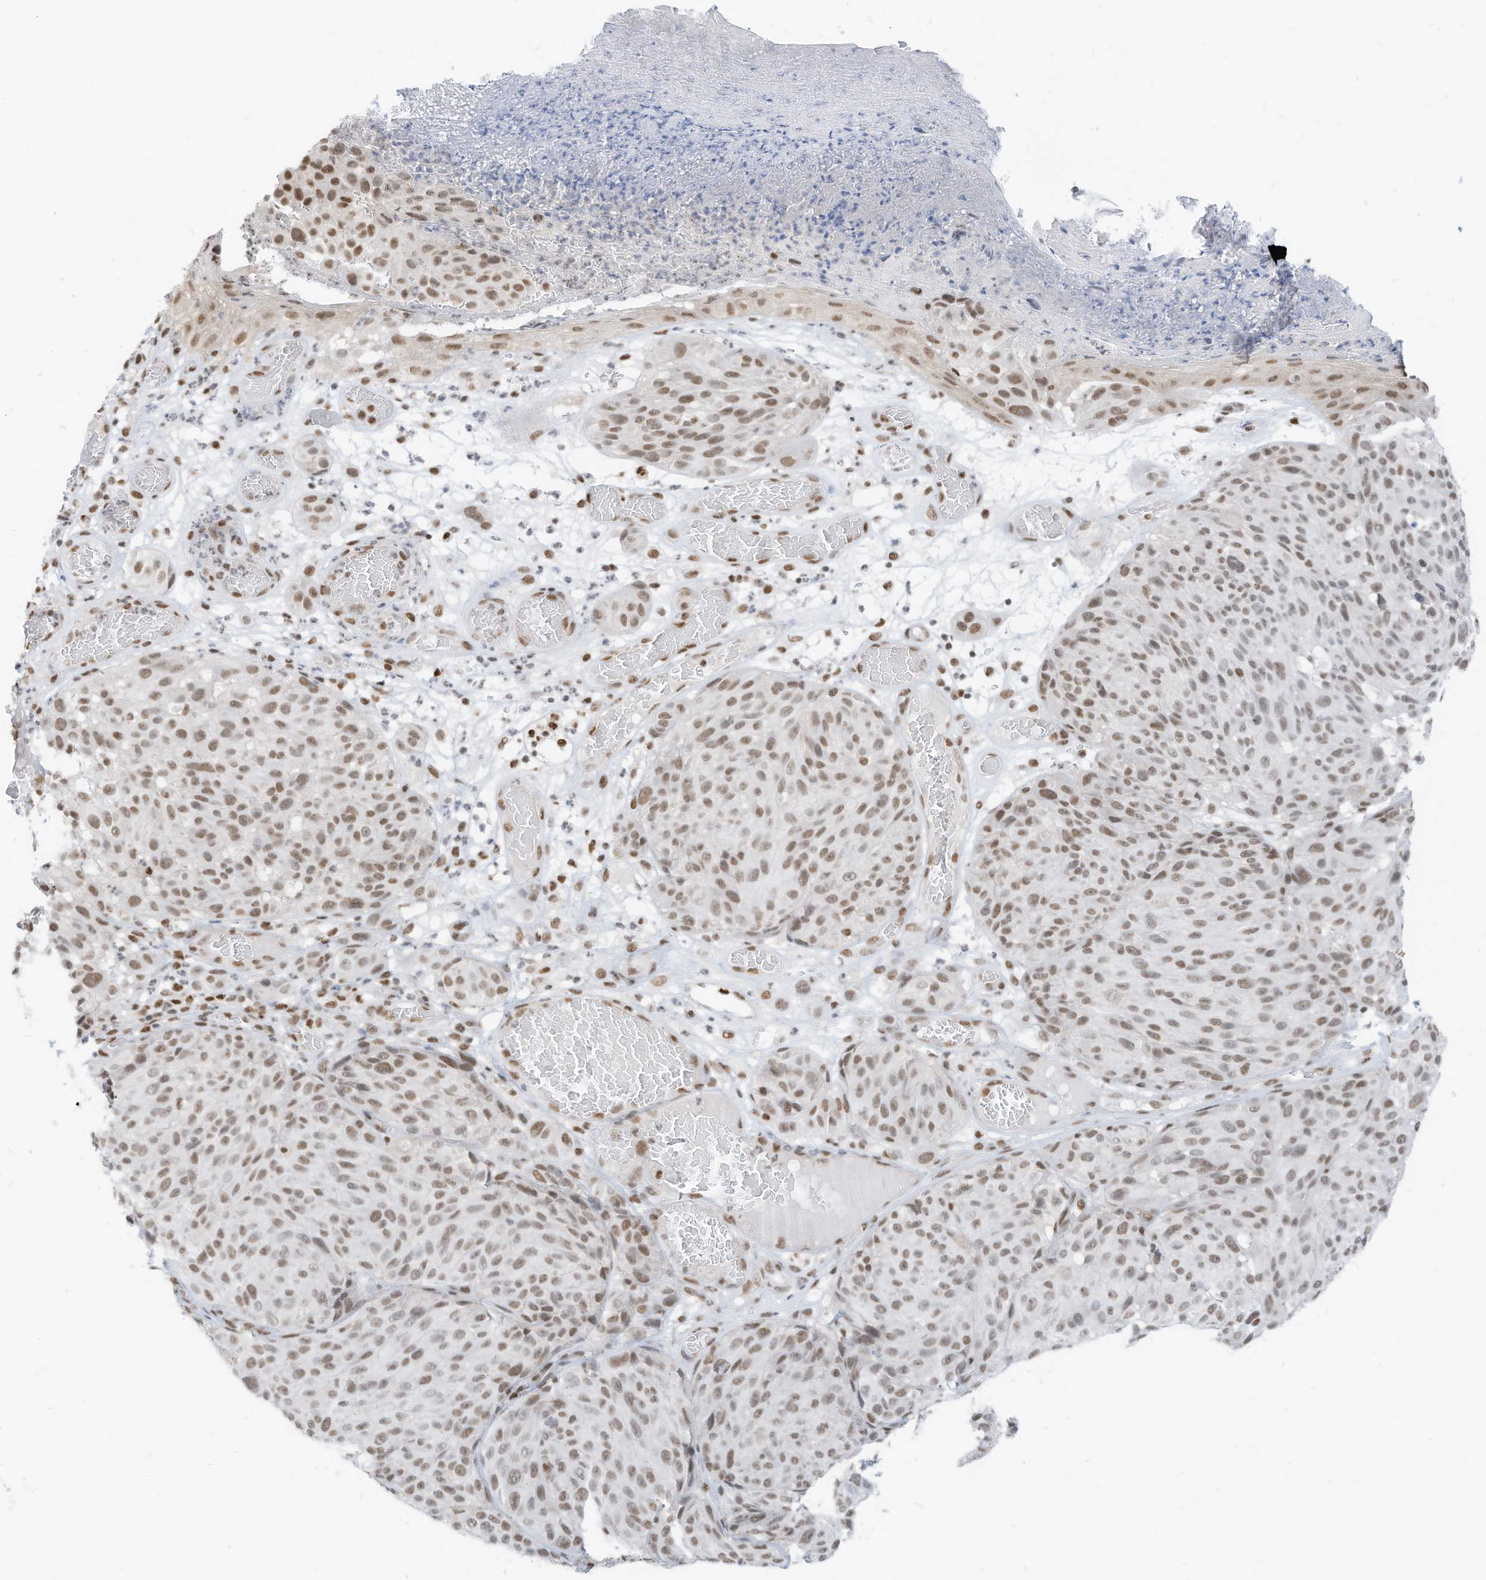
{"staining": {"intensity": "weak", "quantity": ">75%", "location": "nuclear"}, "tissue": "melanoma", "cell_type": "Tumor cells", "image_type": "cancer", "snomed": [{"axis": "morphology", "description": "Malignant melanoma, NOS"}, {"axis": "topography", "description": "Skin"}], "caption": "Human melanoma stained with a protein marker displays weak staining in tumor cells.", "gene": "SMARCA2", "patient": {"sex": "male", "age": 83}}